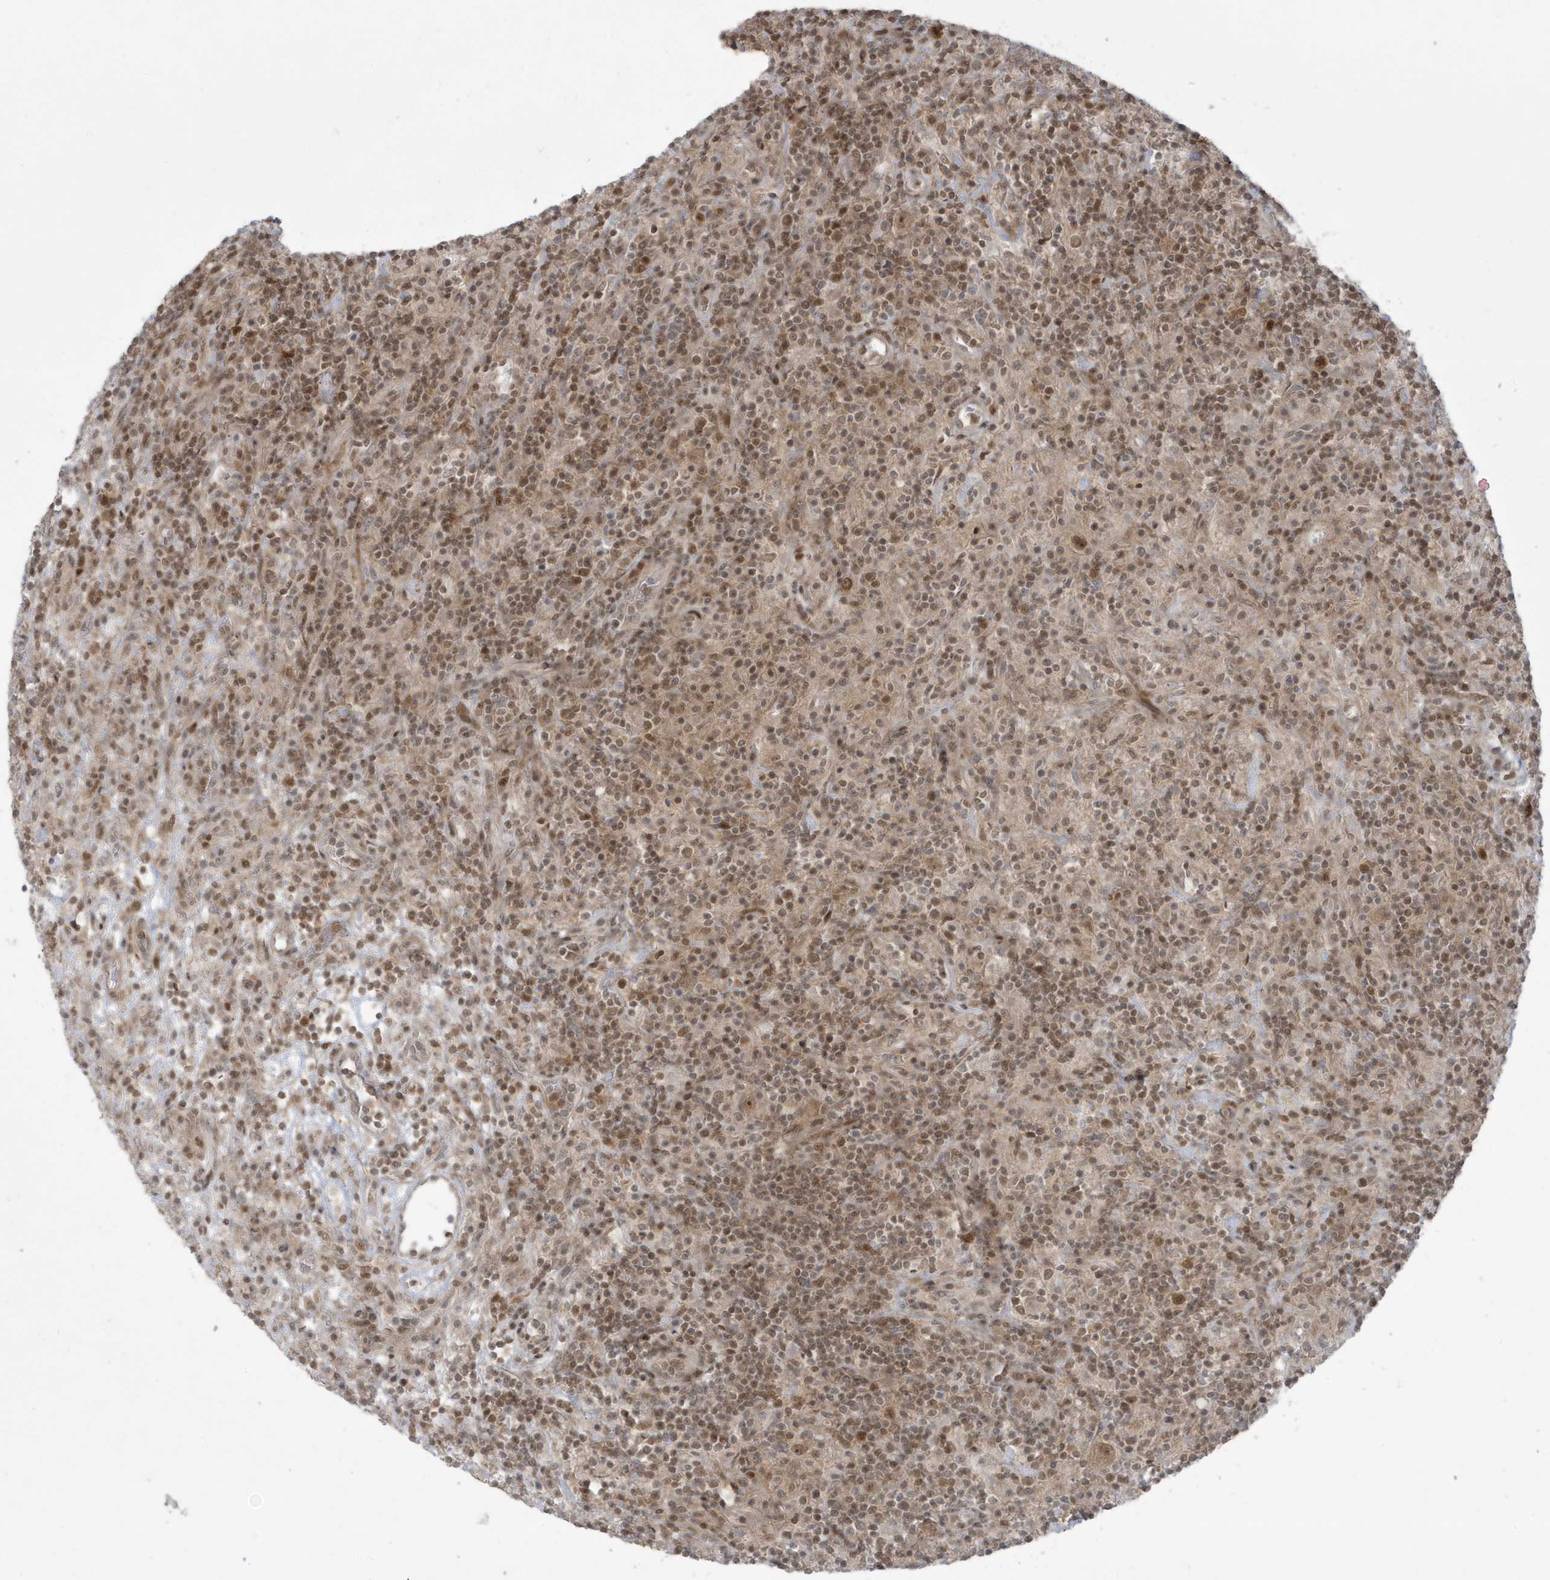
{"staining": {"intensity": "moderate", "quantity": ">75%", "location": "cytoplasmic/membranous,nuclear"}, "tissue": "lymphoma", "cell_type": "Tumor cells", "image_type": "cancer", "snomed": [{"axis": "morphology", "description": "Hodgkin's disease, NOS"}, {"axis": "topography", "description": "Lymph node"}], "caption": "Immunohistochemistry (IHC) (DAB) staining of lymphoma displays moderate cytoplasmic/membranous and nuclear protein expression in about >75% of tumor cells.", "gene": "C1orf52", "patient": {"sex": "male", "age": 70}}